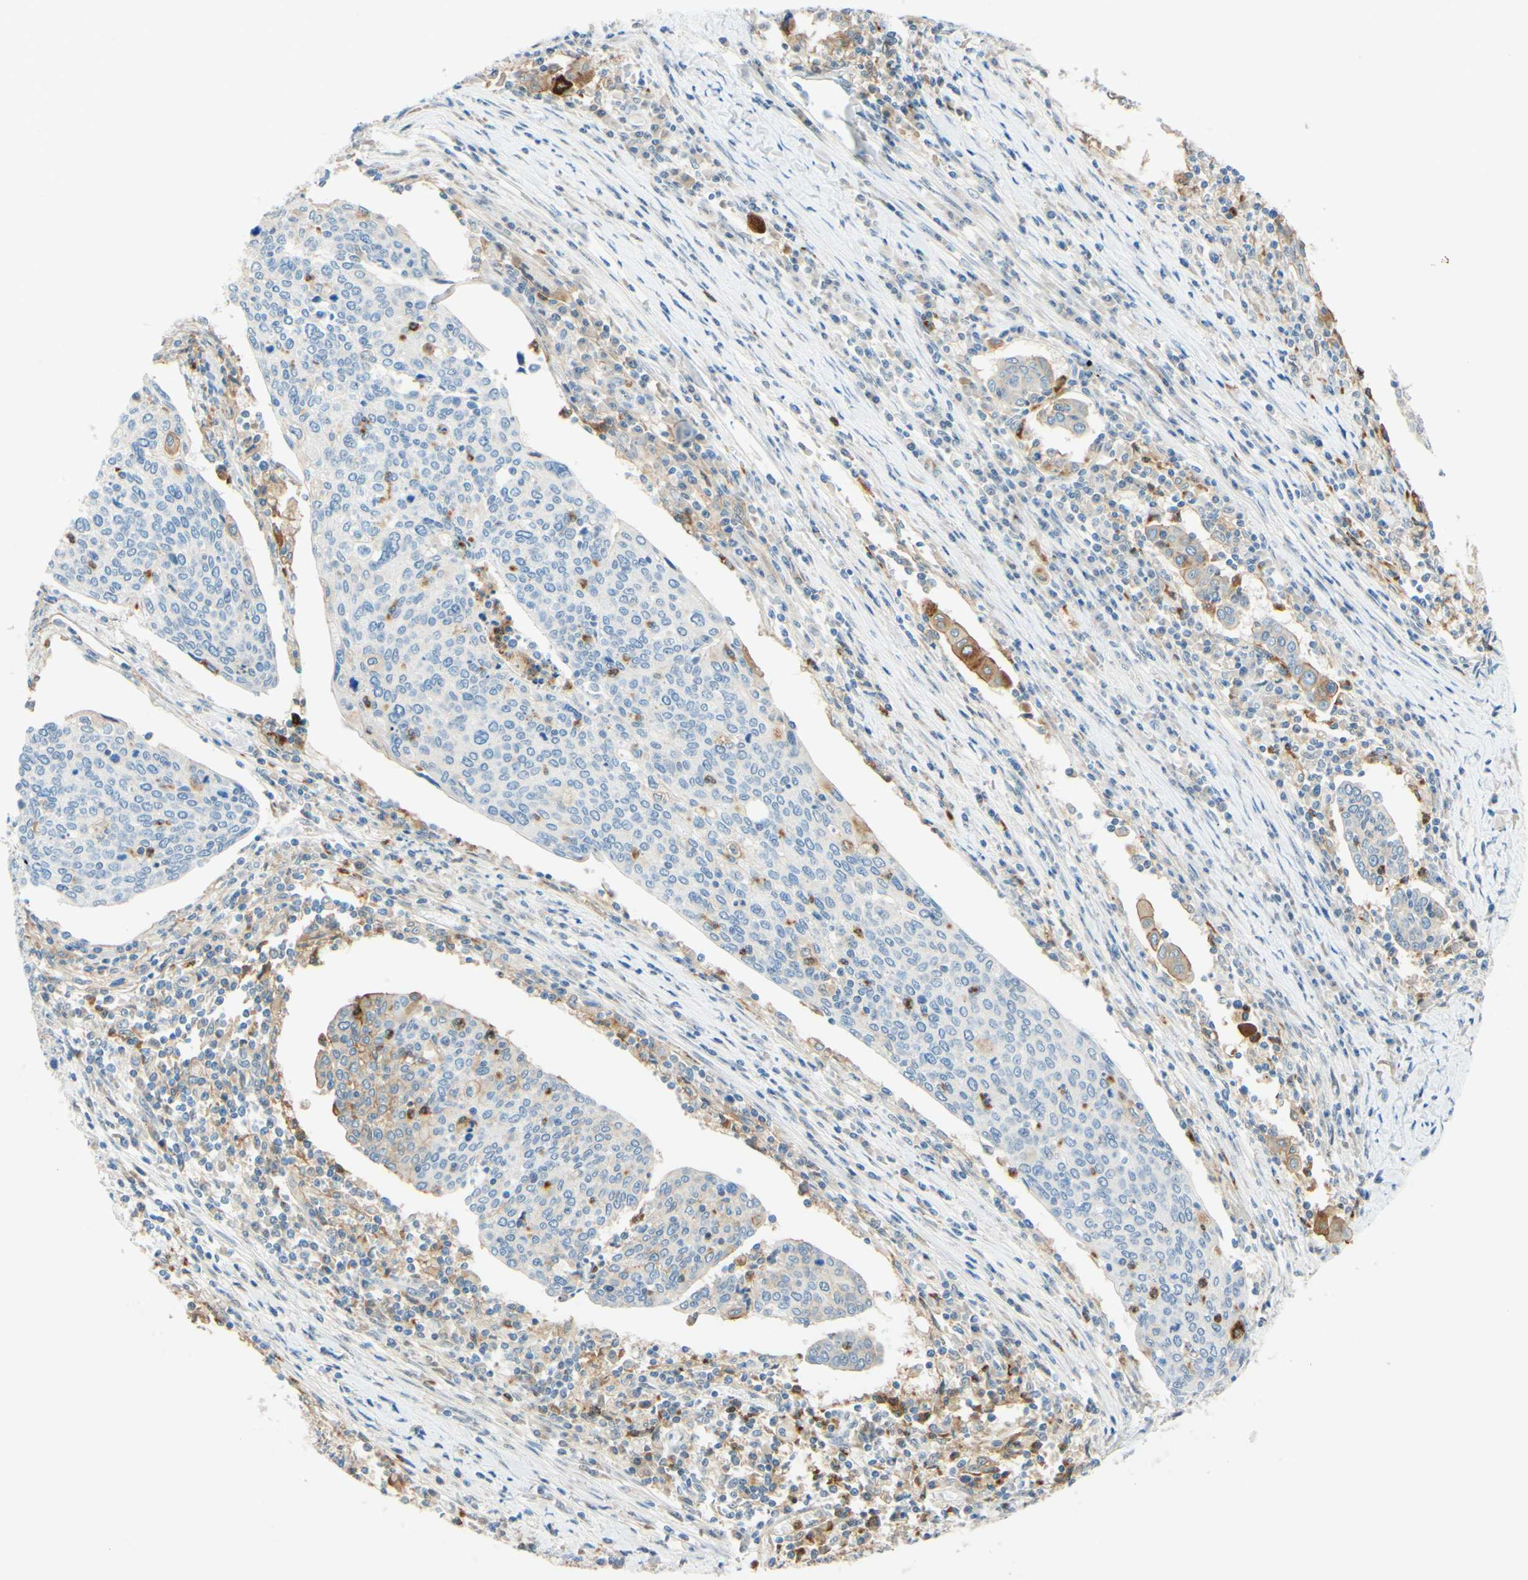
{"staining": {"intensity": "moderate", "quantity": "<25%", "location": "cytoplasmic/membranous"}, "tissue": "cervical cancer", "cell_type": "Tumor cells", "image_type": "cancer", "snomed": [{"axis": "morphology", "description": "Squamous cell carcinoma, NOS"}, {"axis": "topography", "description": "Cervix"}], "caption": "Human squamous cell carcinoma (cervical) stained with a protein marker reveals moderate staining in tumor cells.", "gene": "TREM2", "patient": {"sex": "female", "age": 40}}